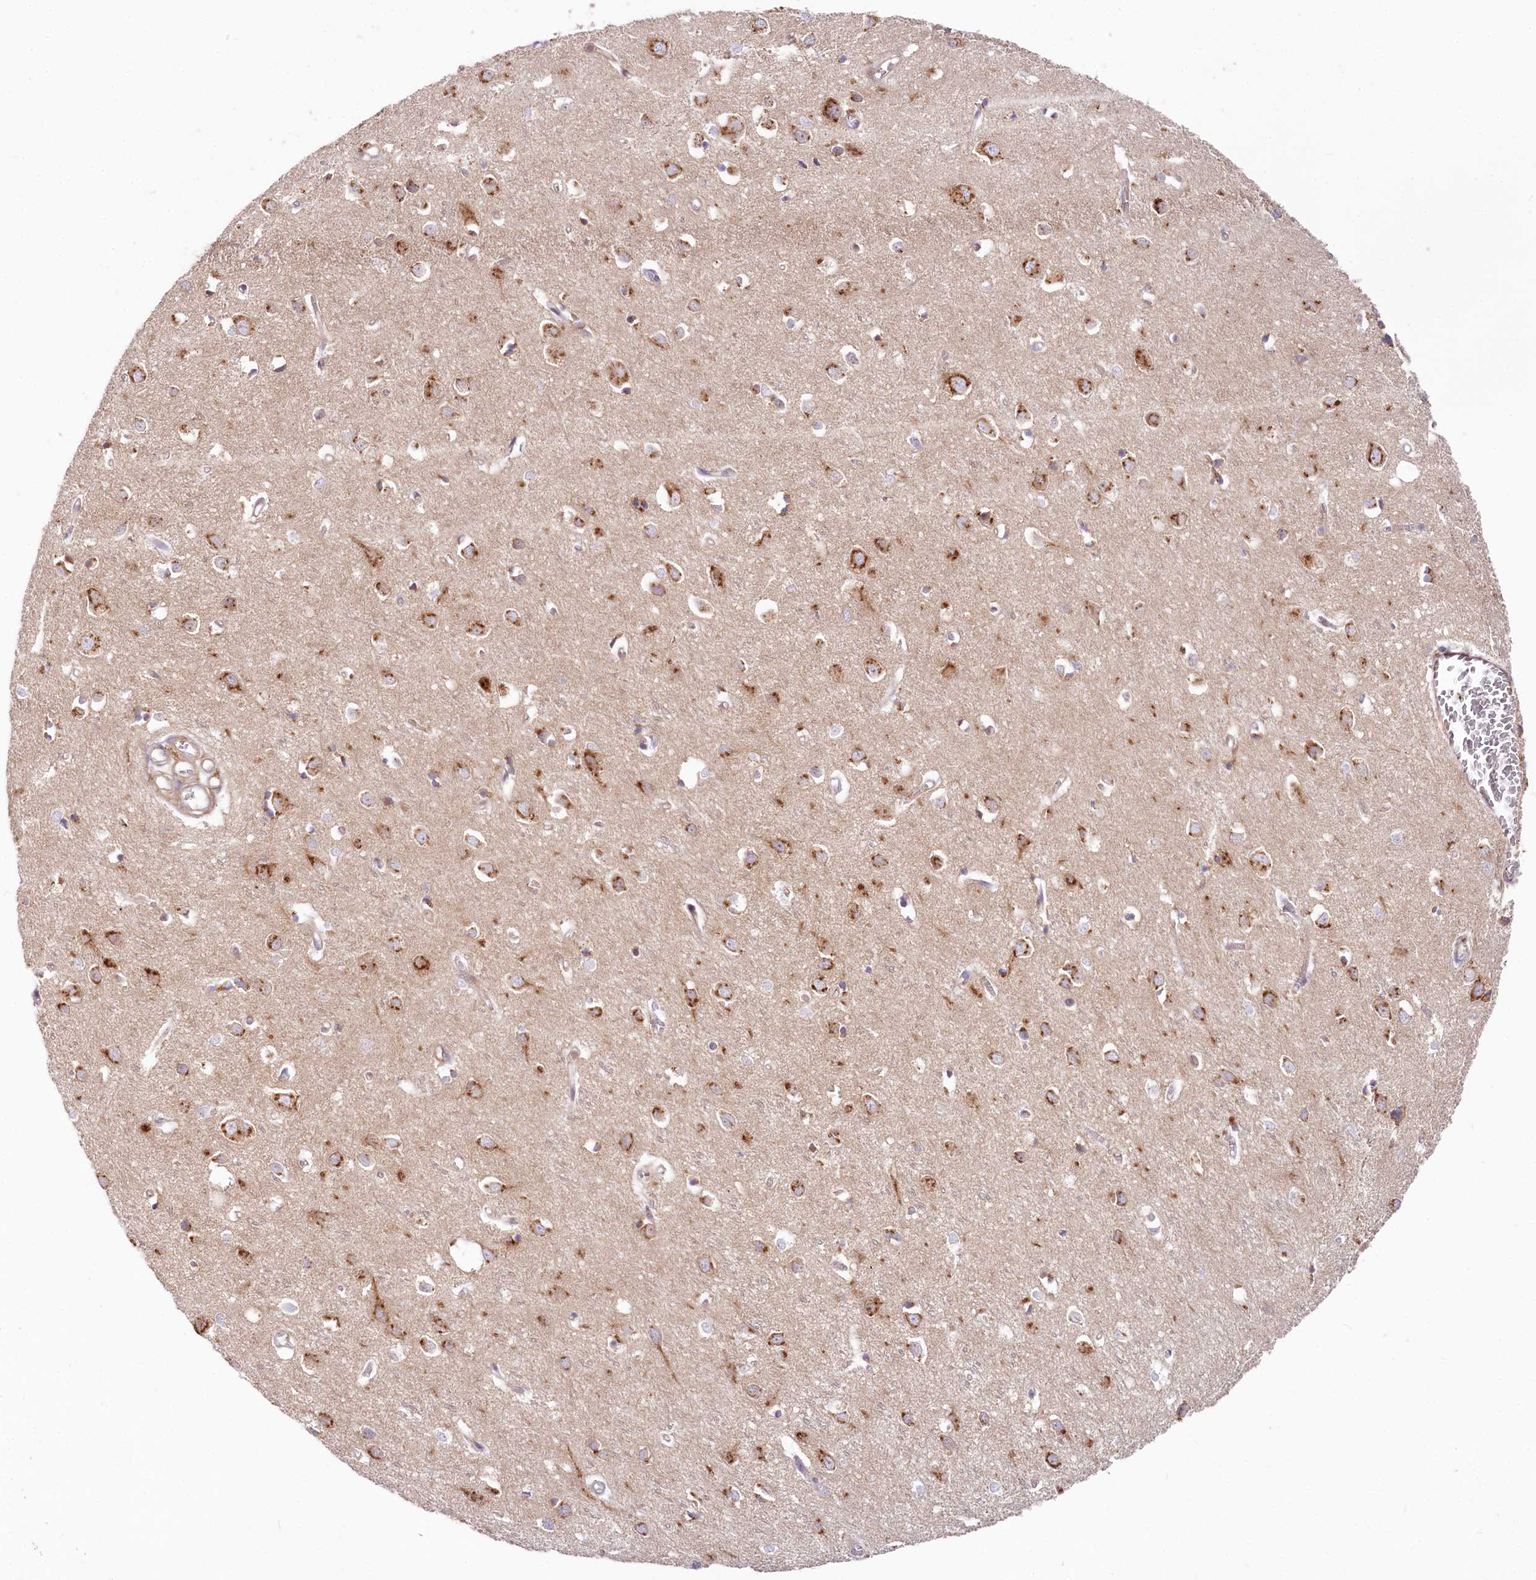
{"staining": {"intensity": "negative", "quantity": "none", "location": "none"}, "tissue": "cerebral cortex", "cell_type": "Endothelial cells", "image_type": "normal", "snomed": [{"axis": "morphology", "description": "Normal tissue, NOS"}, {"axis": "topography", "description": "Cerebral cortex"}], "caption": "Cerebral cortex stained for a protein using immunohistochemistry (IHC) reveals no positivity endothelial cells.", "gene": "STX6", "patient": {"sex": "female", "age": 64}}